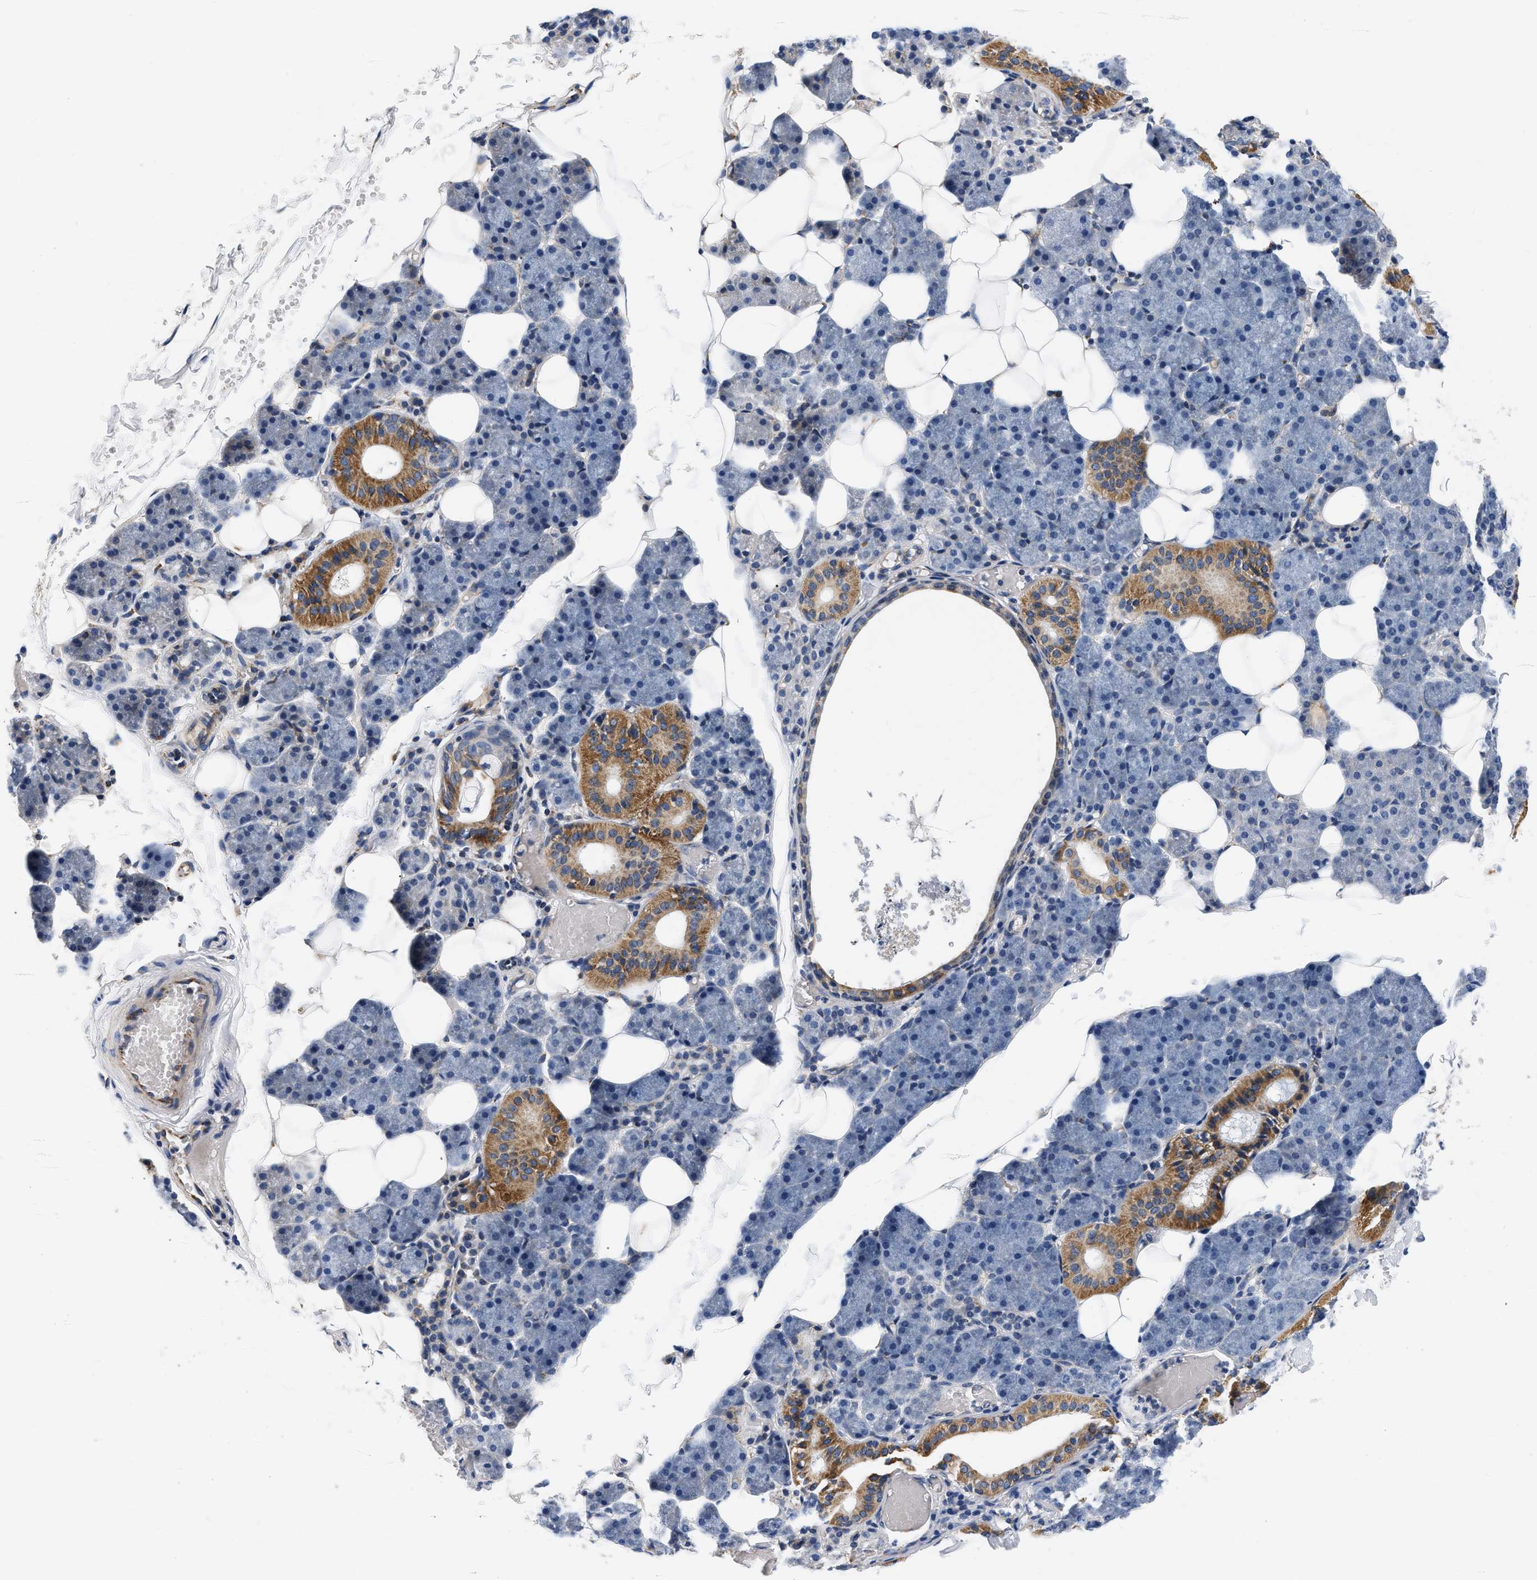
{"staining": {"intensity": "strong", "quantity": "<25%", "location": "cytoplasmic/membranous"}, "tissue": "salivary gland", "cell_type": "Glandular cells", "image_type": "normal", "snomed": [{"axis": "morphology", "description": "Normal tissue, NOS"}, {"axis": "topography", "description": "Salivary gland"}], "caption": "IHC micrograph of normal salivary gland: salivary gland stained using immunohistochemistry (IHC) demonstrates medium levels of strong protein expression localized specifically in the cytoplasmic/membranous of glandular cells, appearing as a cytoplasmic/membranous brown color.", "gene": "PDP1", "patient": {"sex": "female", "age": 33}}